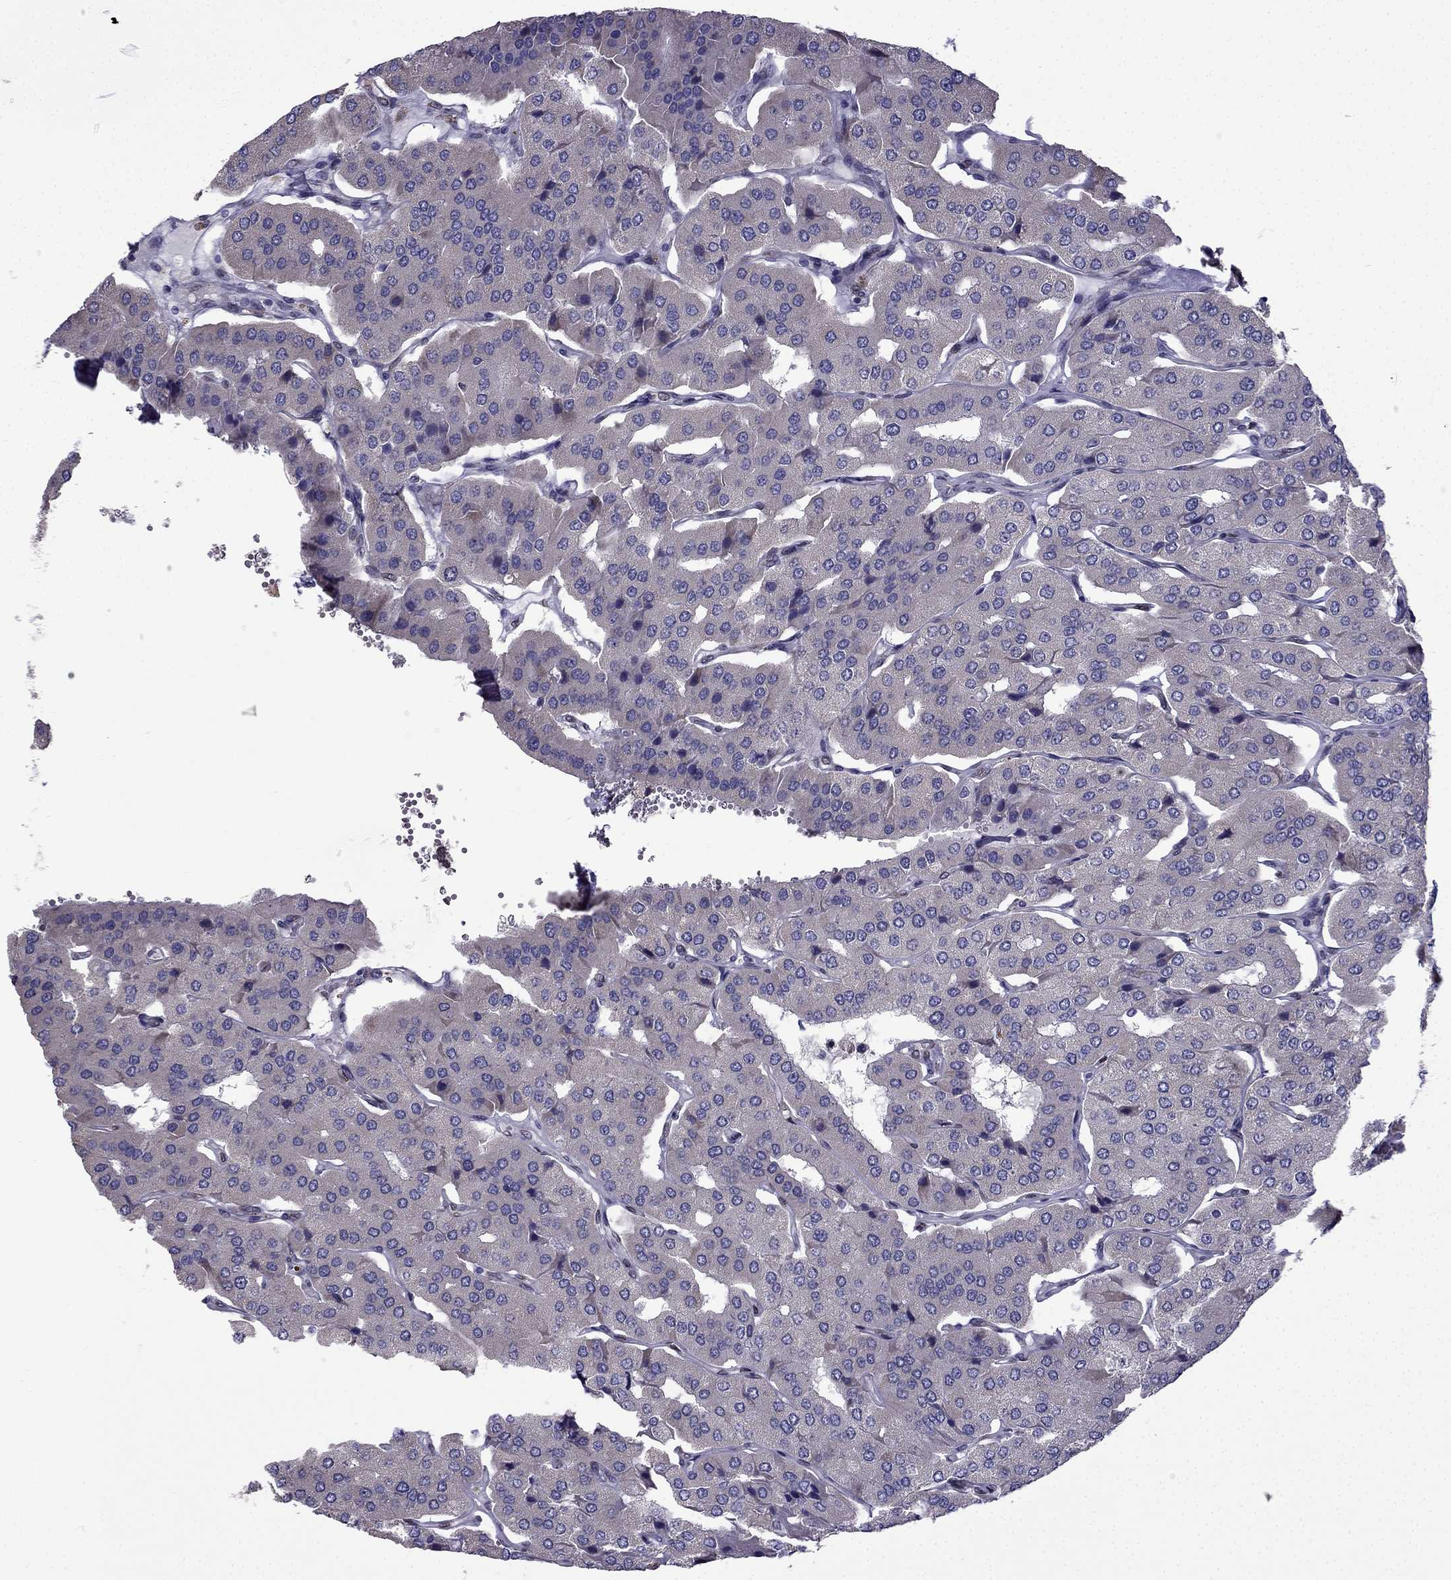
{"staining": {"intensity": "negative", "quantity": "none", "location": "none"}, "tissue": "parathyroid gland", "cell_type": "Glandular cells", "image_type": "normal", "snomed": [{"axis": "morphology", "description": "Normal tissue, NOS"}, {"axis": "morphology", "description": "Adenoma, NOS"}, {"axis": "topography", "description": "Parathyroid gland"}], "caption": "Glandular cells are negative for brown protein staining in normal parathyroid gland. (Immunohistochemistry (ihc), brightfield microscopy, high magnification).", "gene": "IKBIP", "patient": {"sex": "female", "age": 86}}